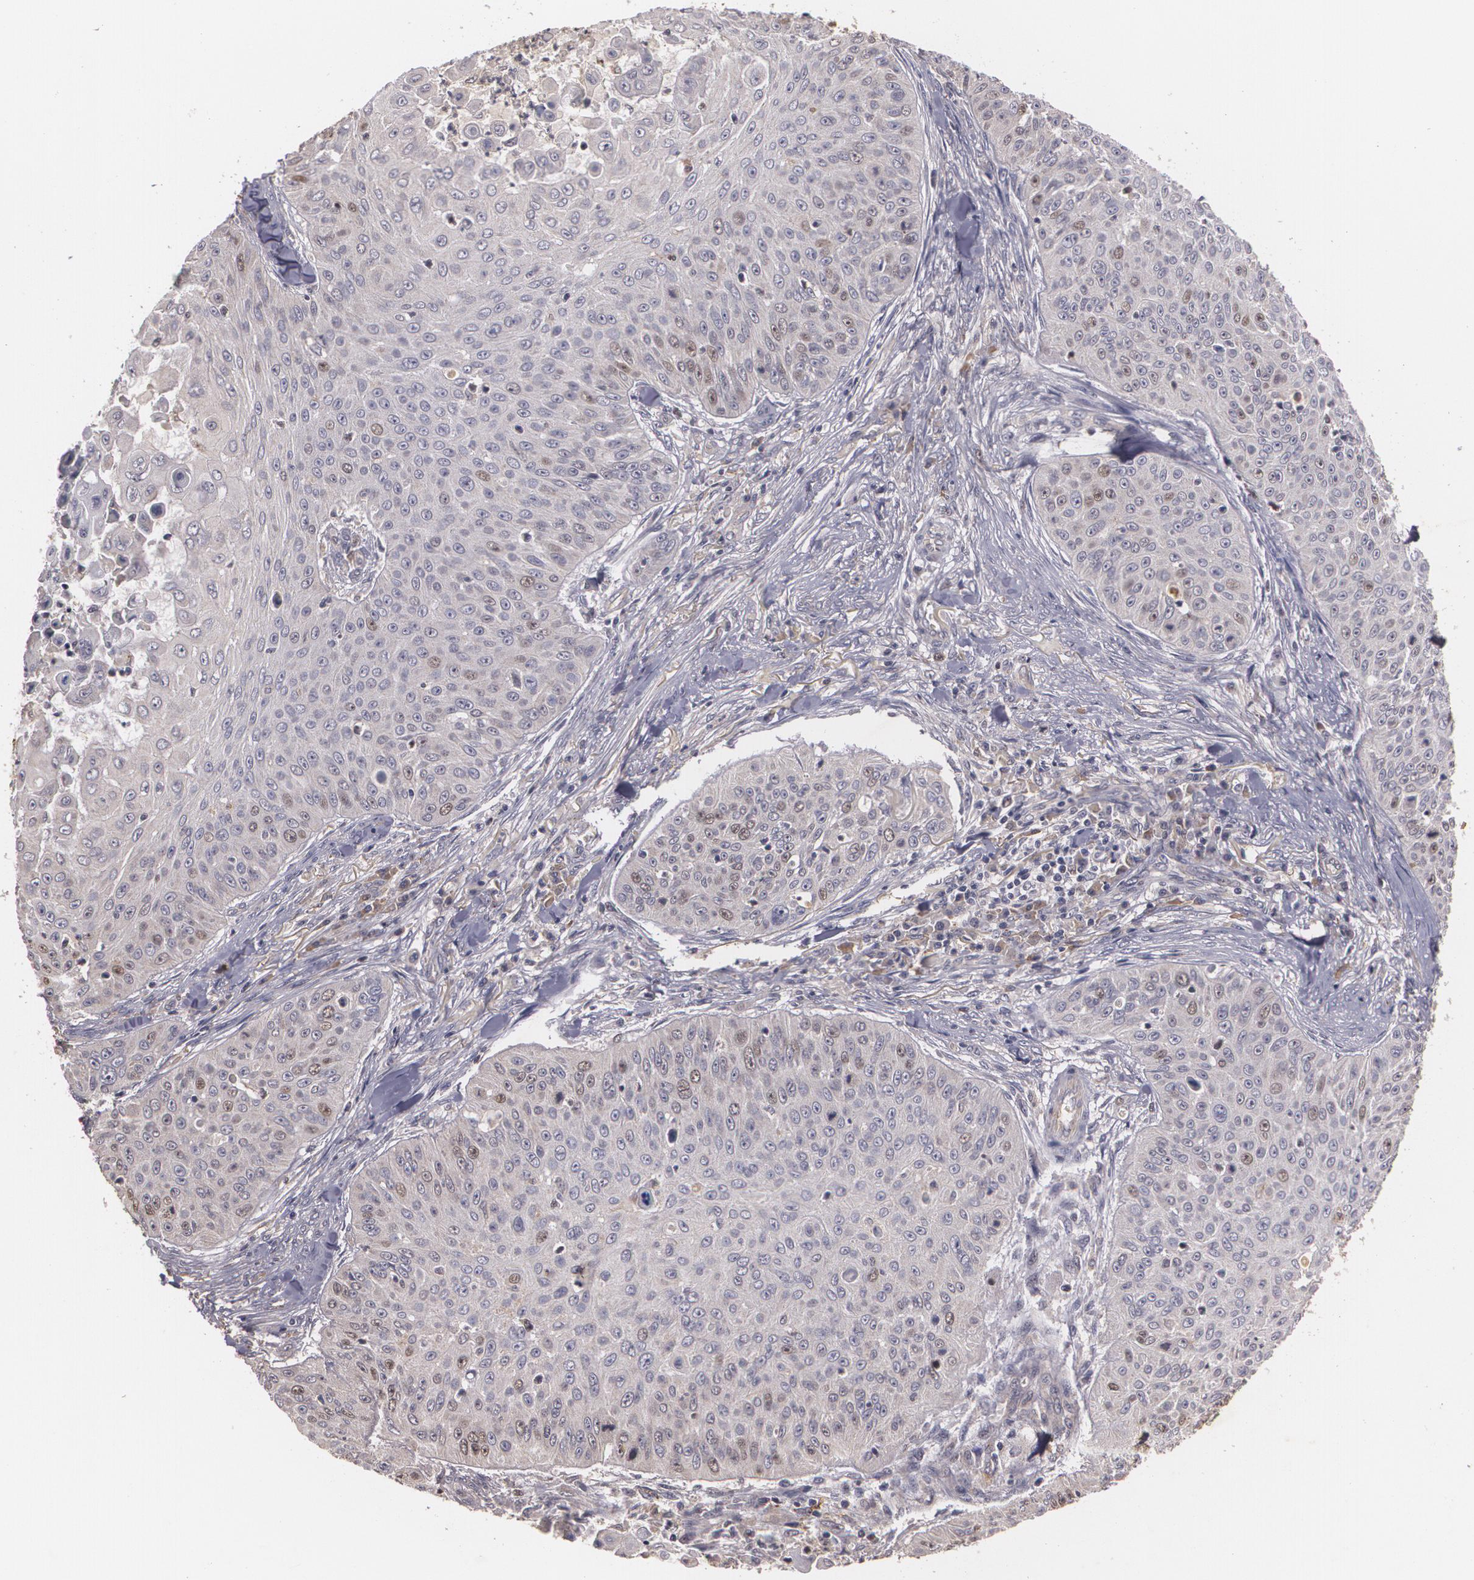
{"staining": {"intensity": "weak", "quantity": "25%-75%", "location": "nuclear"}, "tissue": "skin cancer", "cell_type": "Tumor cells", "image_type": "cancer", "snomed": [{"axis": "morphology", "description": "Squamous cell carcinoma, NOS"}, {"axis": "topography", "description": "Skin"}], "caption": "Squamous cell carcinoma (skin) was stained to show a protein in brown. There is low levels of weak nuclear positivity in approximately 25%-75% of tumor cells.", "gene": "BRCA1", "patient": {"sex": "male", "age": 82}}